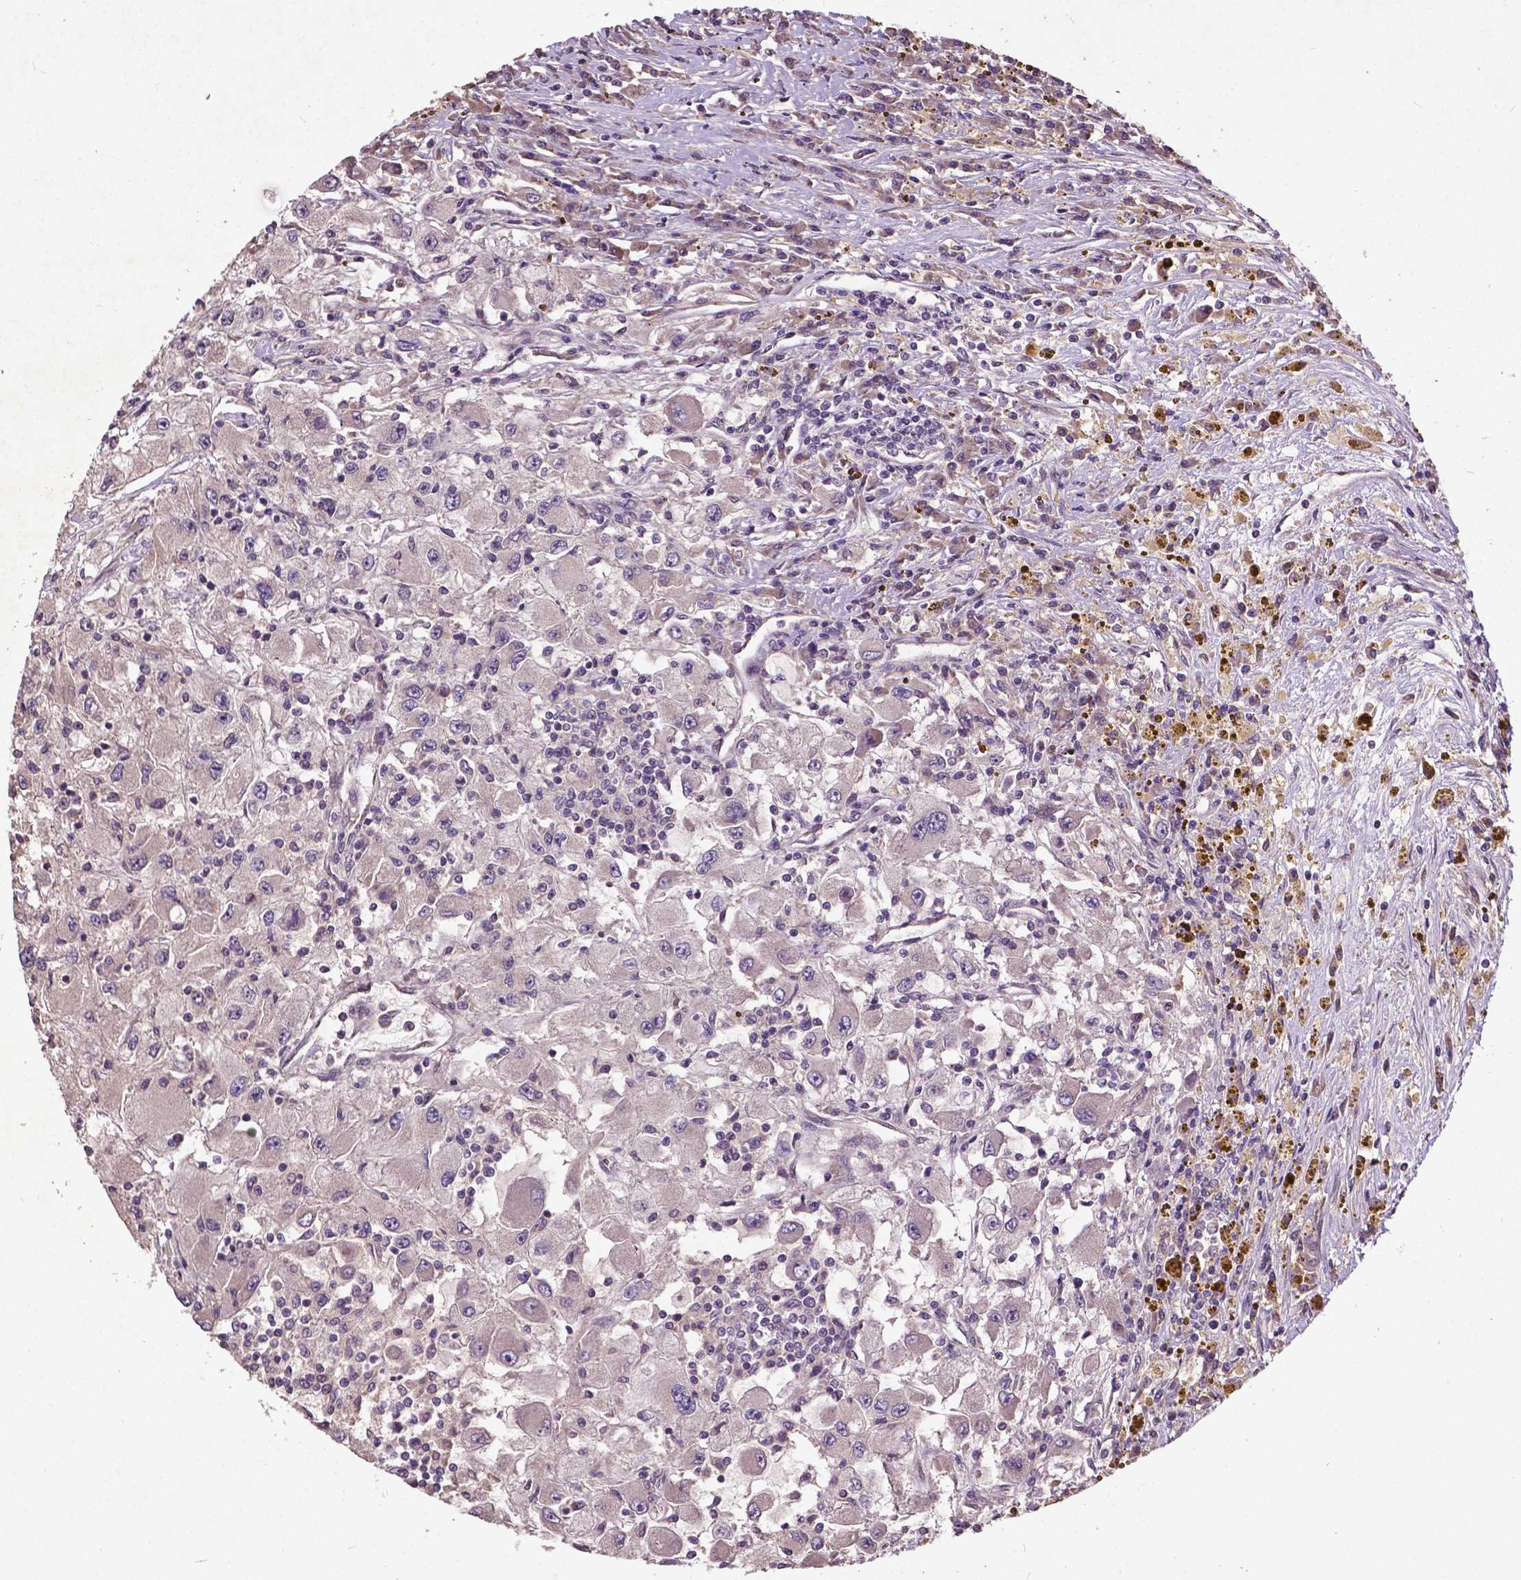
{"staining": {"intensity": "negative", "quantity": "none", "location": "none"}, "tissue": "renal cancer", "cell_type": "Tumor cells", "image_type": "cancer", "snomed": [{"axis": "morphology", "description": "Adenocarcinoma, NOS"}, {"axis": "topography", "description": "Kidney"}], "caption": "Adenocarcinoma (renal) was stained to show a protein in brown. There is no significant expression in tumor cells.", "gene": "AP1S3", "patient": {"sex": "female", "age": 67}}